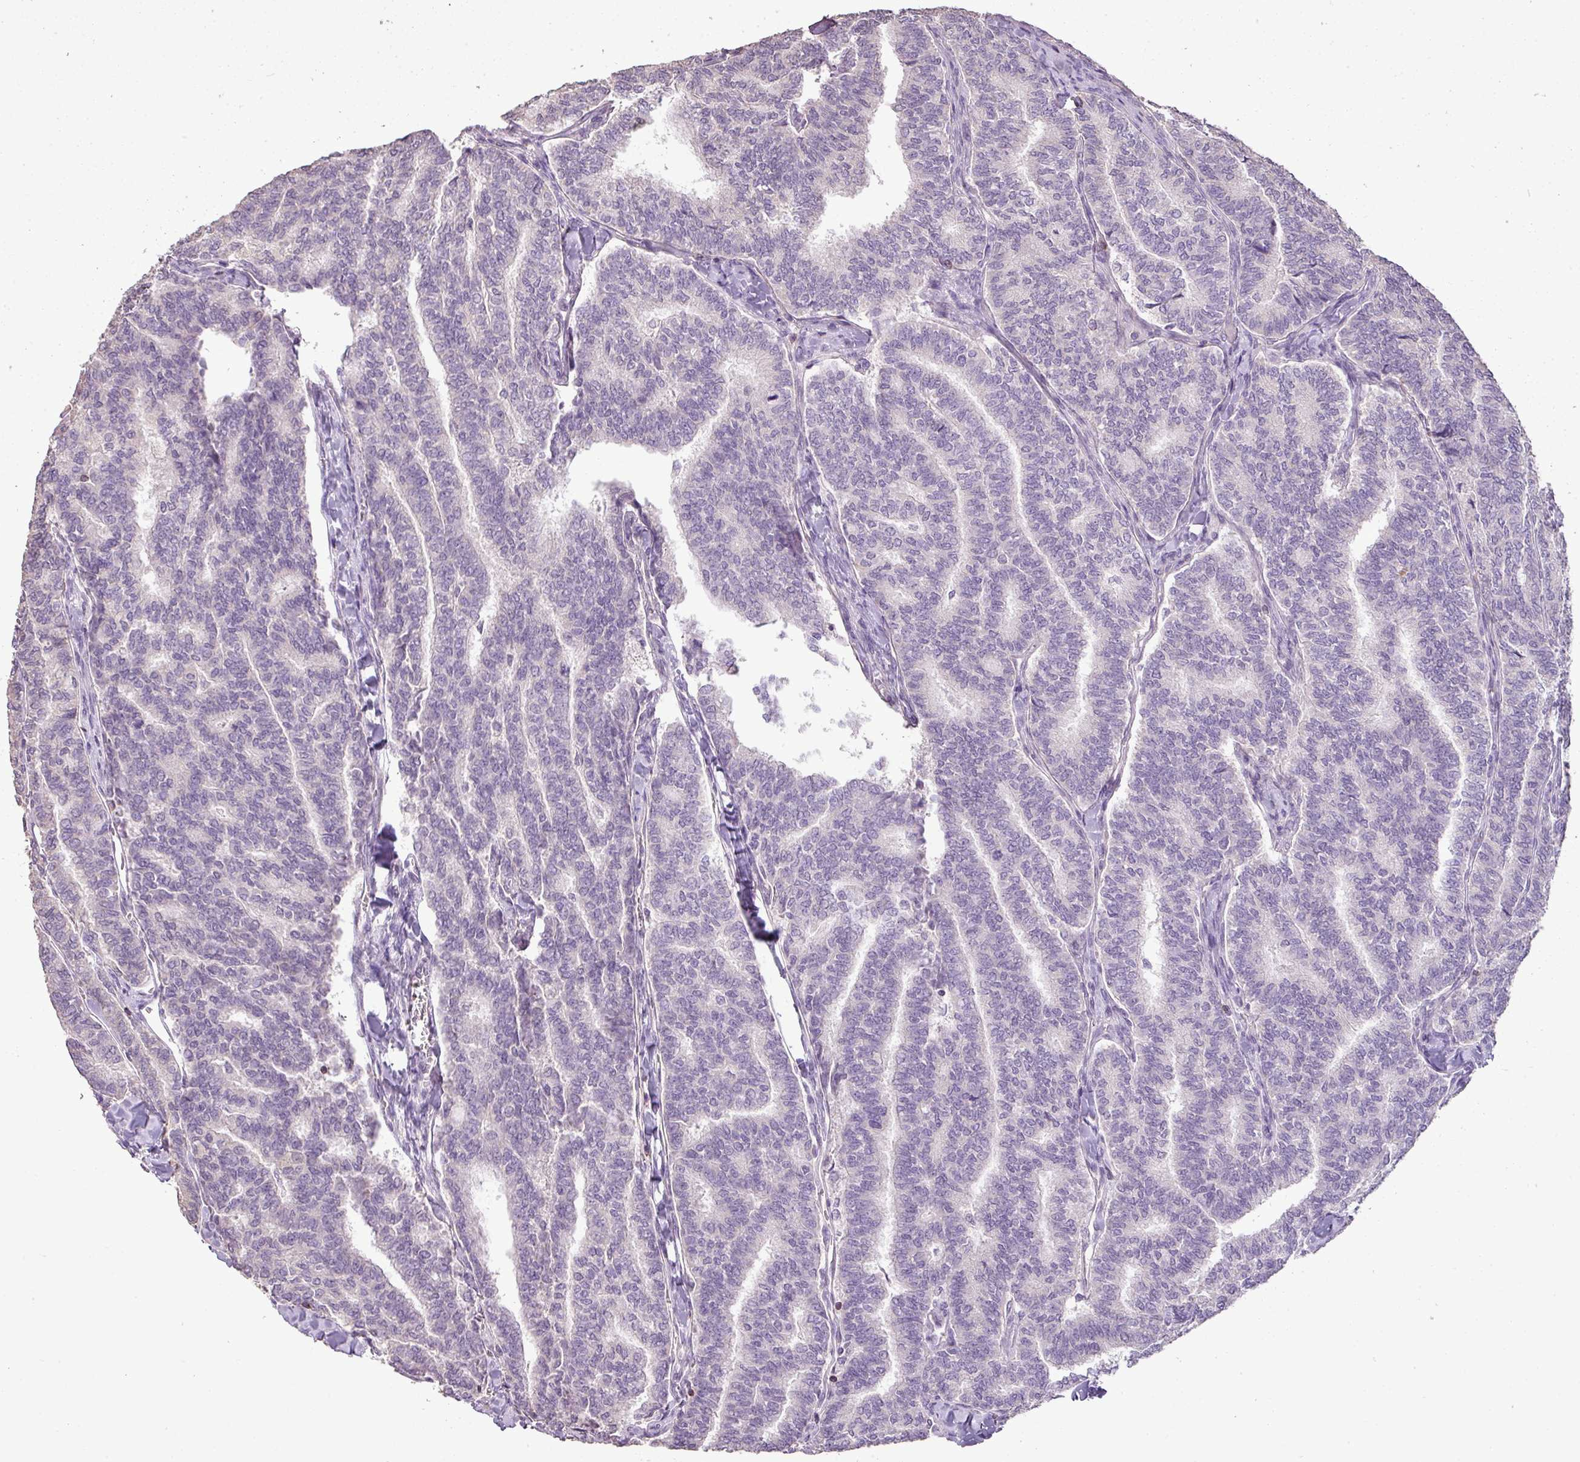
{"staining": {"intensity": "negative", "quantity": "none", "location": "none"}, "tissue": "thyroid cancer", "cell_type": "Tumor cells", "image_type": "cancer", "snomed": [{"axis": "morphology", "description": "Papillary adenocarcinoma, NOS"}, {"axis": "topography", "description": "Thyroid gland"}], "caption": "The micrograph reveals no staining of tumor cells in thyroid cancer (papillary adenocarcinoma).", "gene": "LY9", "patient": {"sex": "female", "age": 35}}